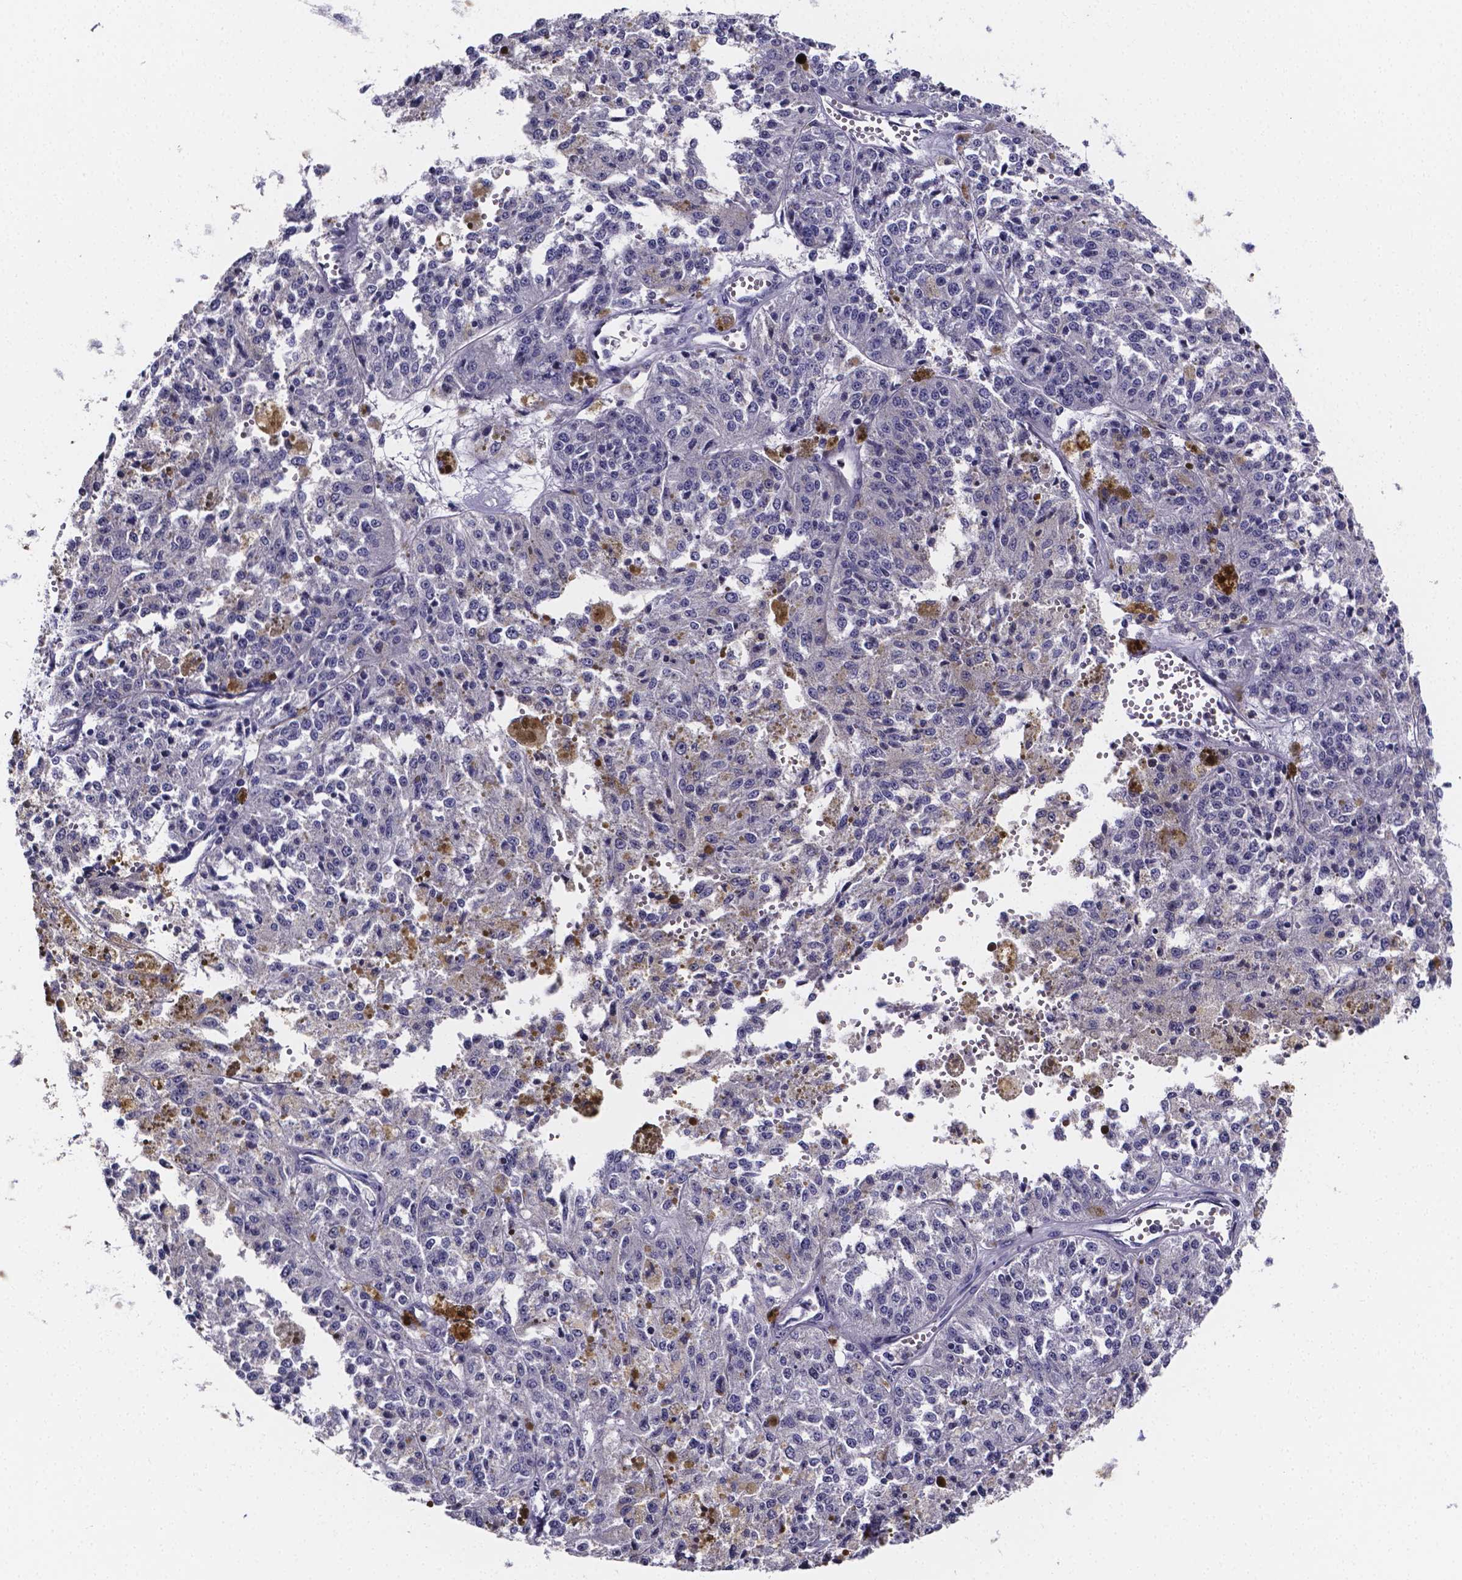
{"staining": {"intensity": "negative", "quantity": "none", "location": "none"}, "tissue": "melanoma", "cell_type": "Tumor cells", "image_type": "cancer", "snomed": [{"axis": "morphology", "description": "Malignant melanoma, Metastatic site"}, {"axis": "topography", "description": "Lymph node"}], "caption": "Immunohistochemistry photomicrograph of neoplastic tissue: human malignant melanoma (metastatic site) stained with DAB (3,3'-diaminobenzidine) shows no significant protein positivity in tumor cells.", "gene": "IZUMO1", "patient": {"sex": "female", "age": 64}}